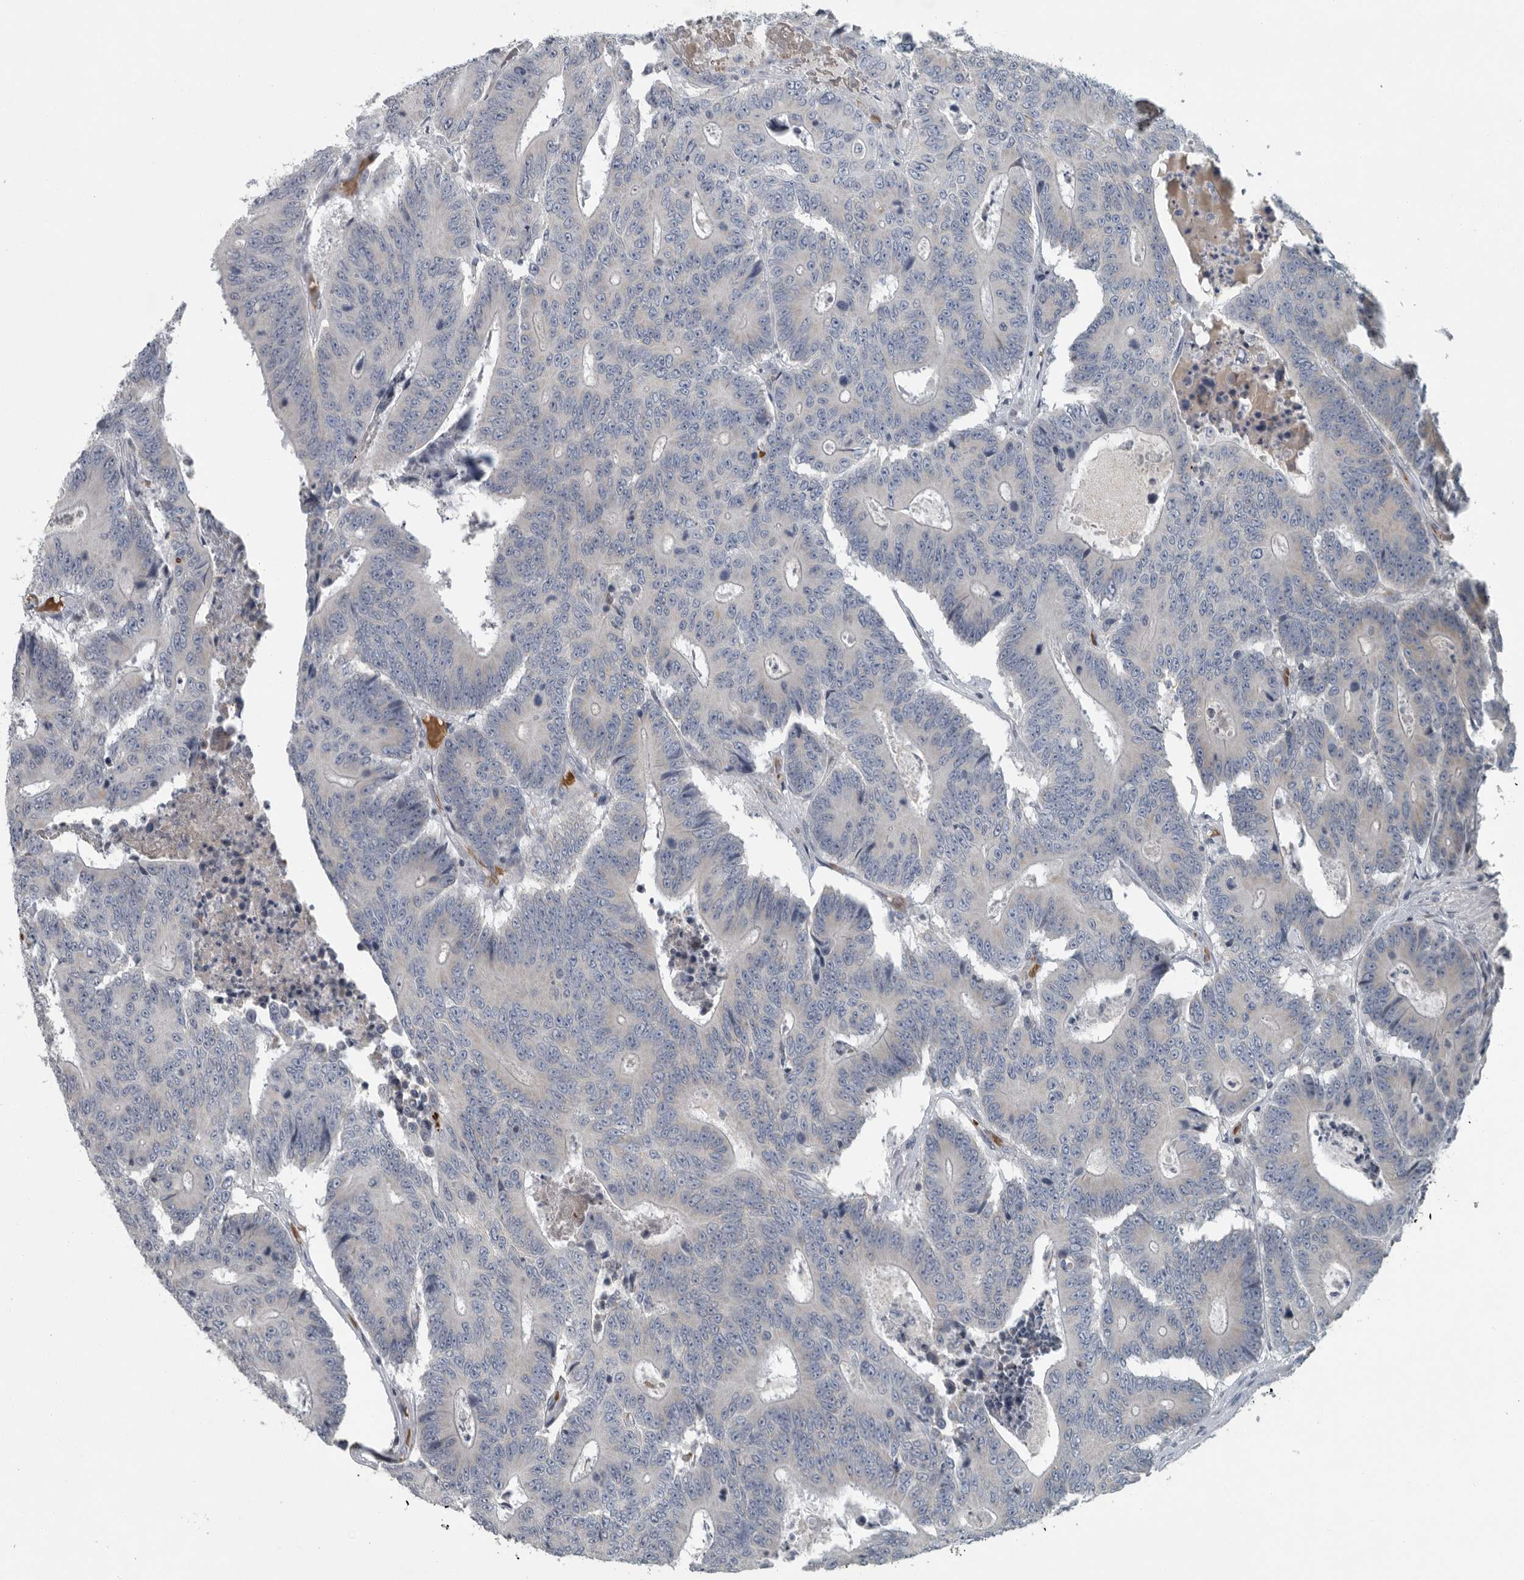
{"staining": {"intensity": "negative", "quantity": "none", "location": "none"}, "tissue": "colorectal cancer", "cell_type": "Tumor cells", "image_type": "cancer", "snomed": [{"axis": "morphology", "description": "Adenocarcinoma, NOS"}, {"axis": "topography", "description": "Colon"}], "caption": "This micrograph is of colorectal adenocarcinoma stained with IHC to label a protein in brown with the nuclei are counter-stained blue. There is no staining in tumor cells. (Stains: DAB immunohistochemistry (IHC) with hematoxylin counter stain, Microscopy: brightfield microscopy at high magnification).", "gene": "MPP3", "patient": {"sex": "male", "age": 83}}